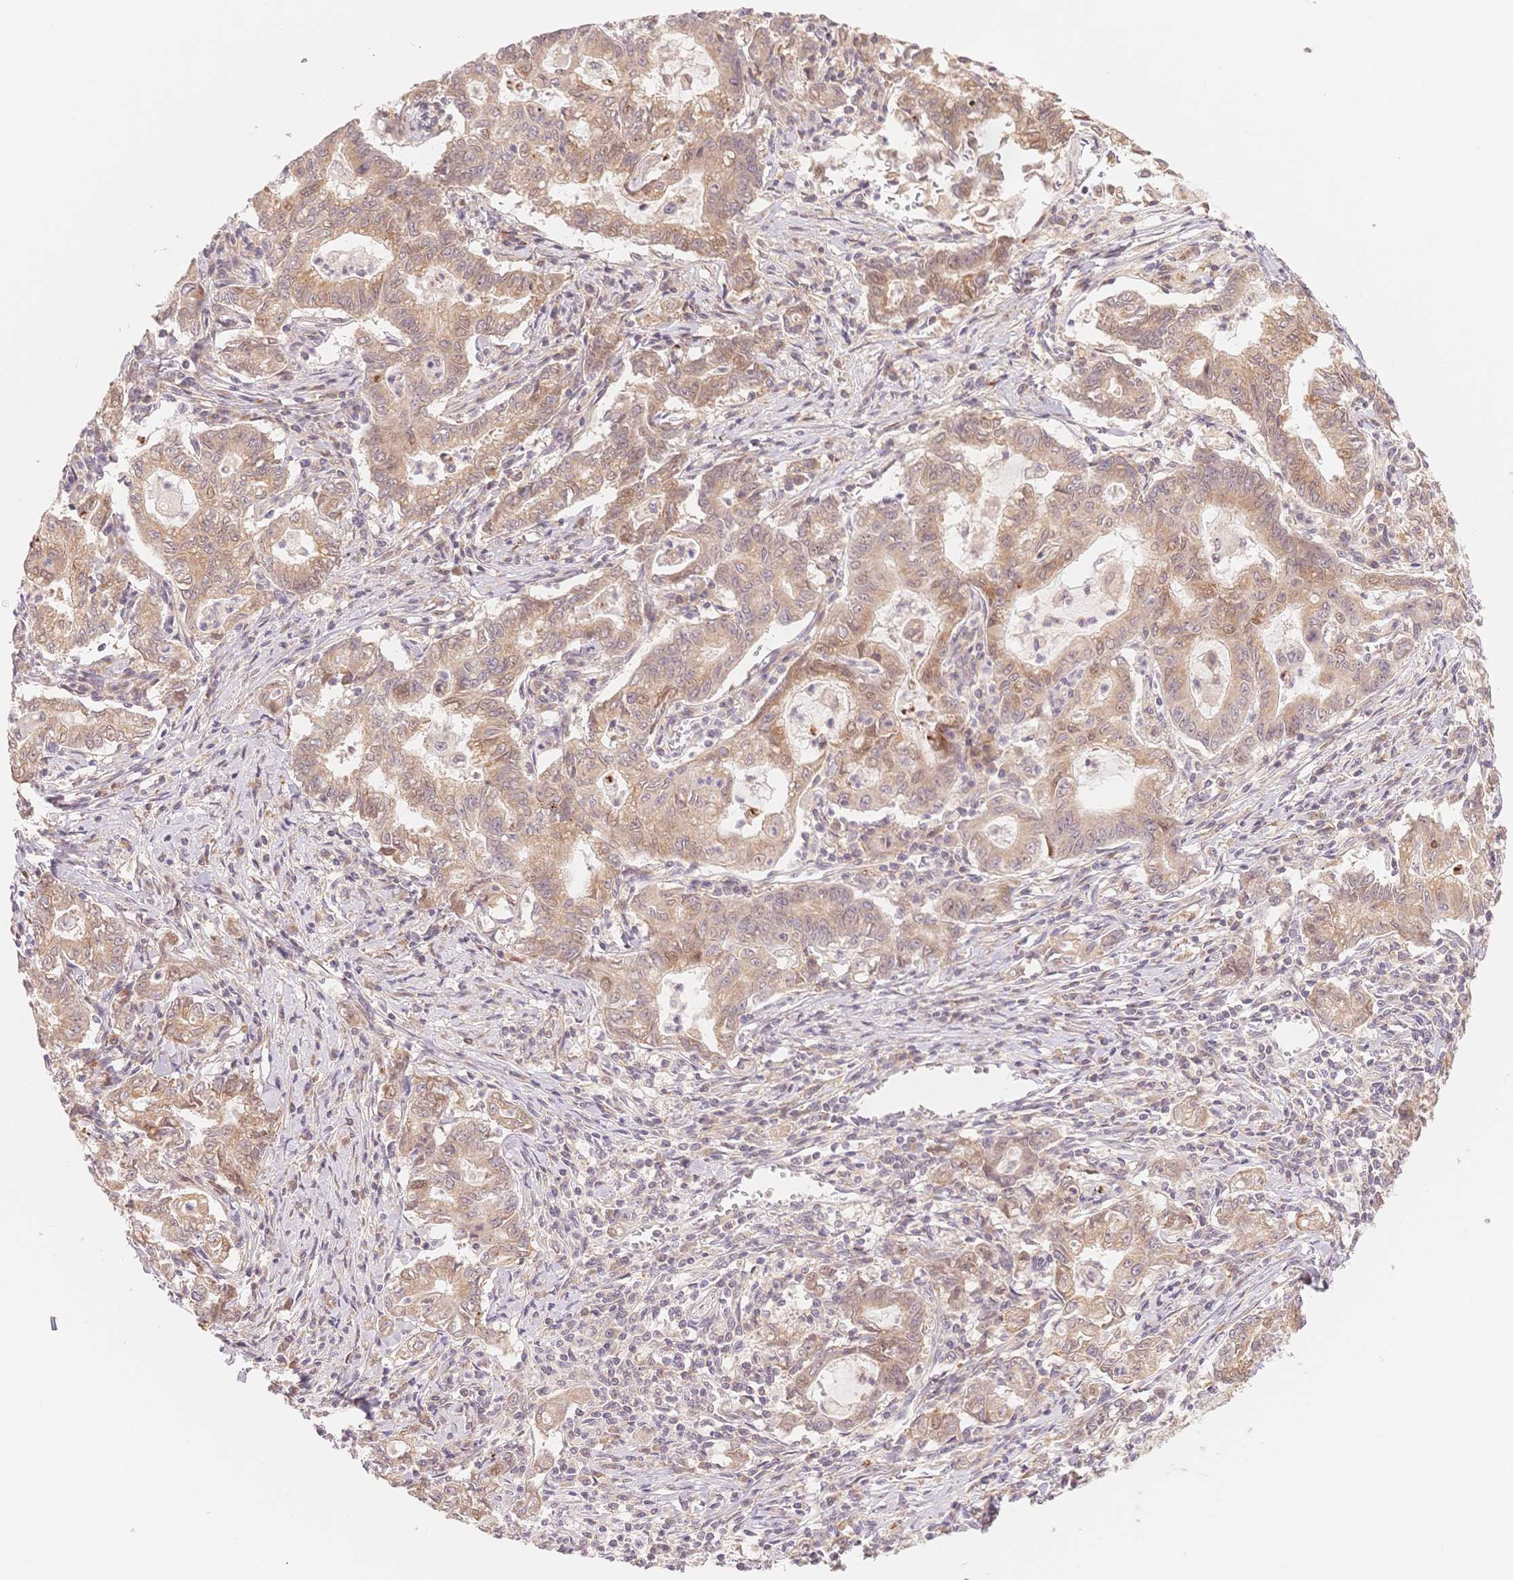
{"staining": {"intensity": "weak", "quantity": ">75%", "location": "cytoplasmic/membranous"}, "tissue": "stomach cancer", "cell_type": "Tumor cells", "image_type": "cancer", "snomed": [{"axis": "morphology", "description": "Adenocarcinoma, NOS"}, {"axis": "topography", "description": "Stomach, upper"}], "caption": "This is an image of immunohistochemistry staining of stomach adenocarcinoma, which shows weak expression in the cytoplasmic/membranous of tumor cells.", "gene": "STK39", "patient": {"sex": "female", "age": 79}}